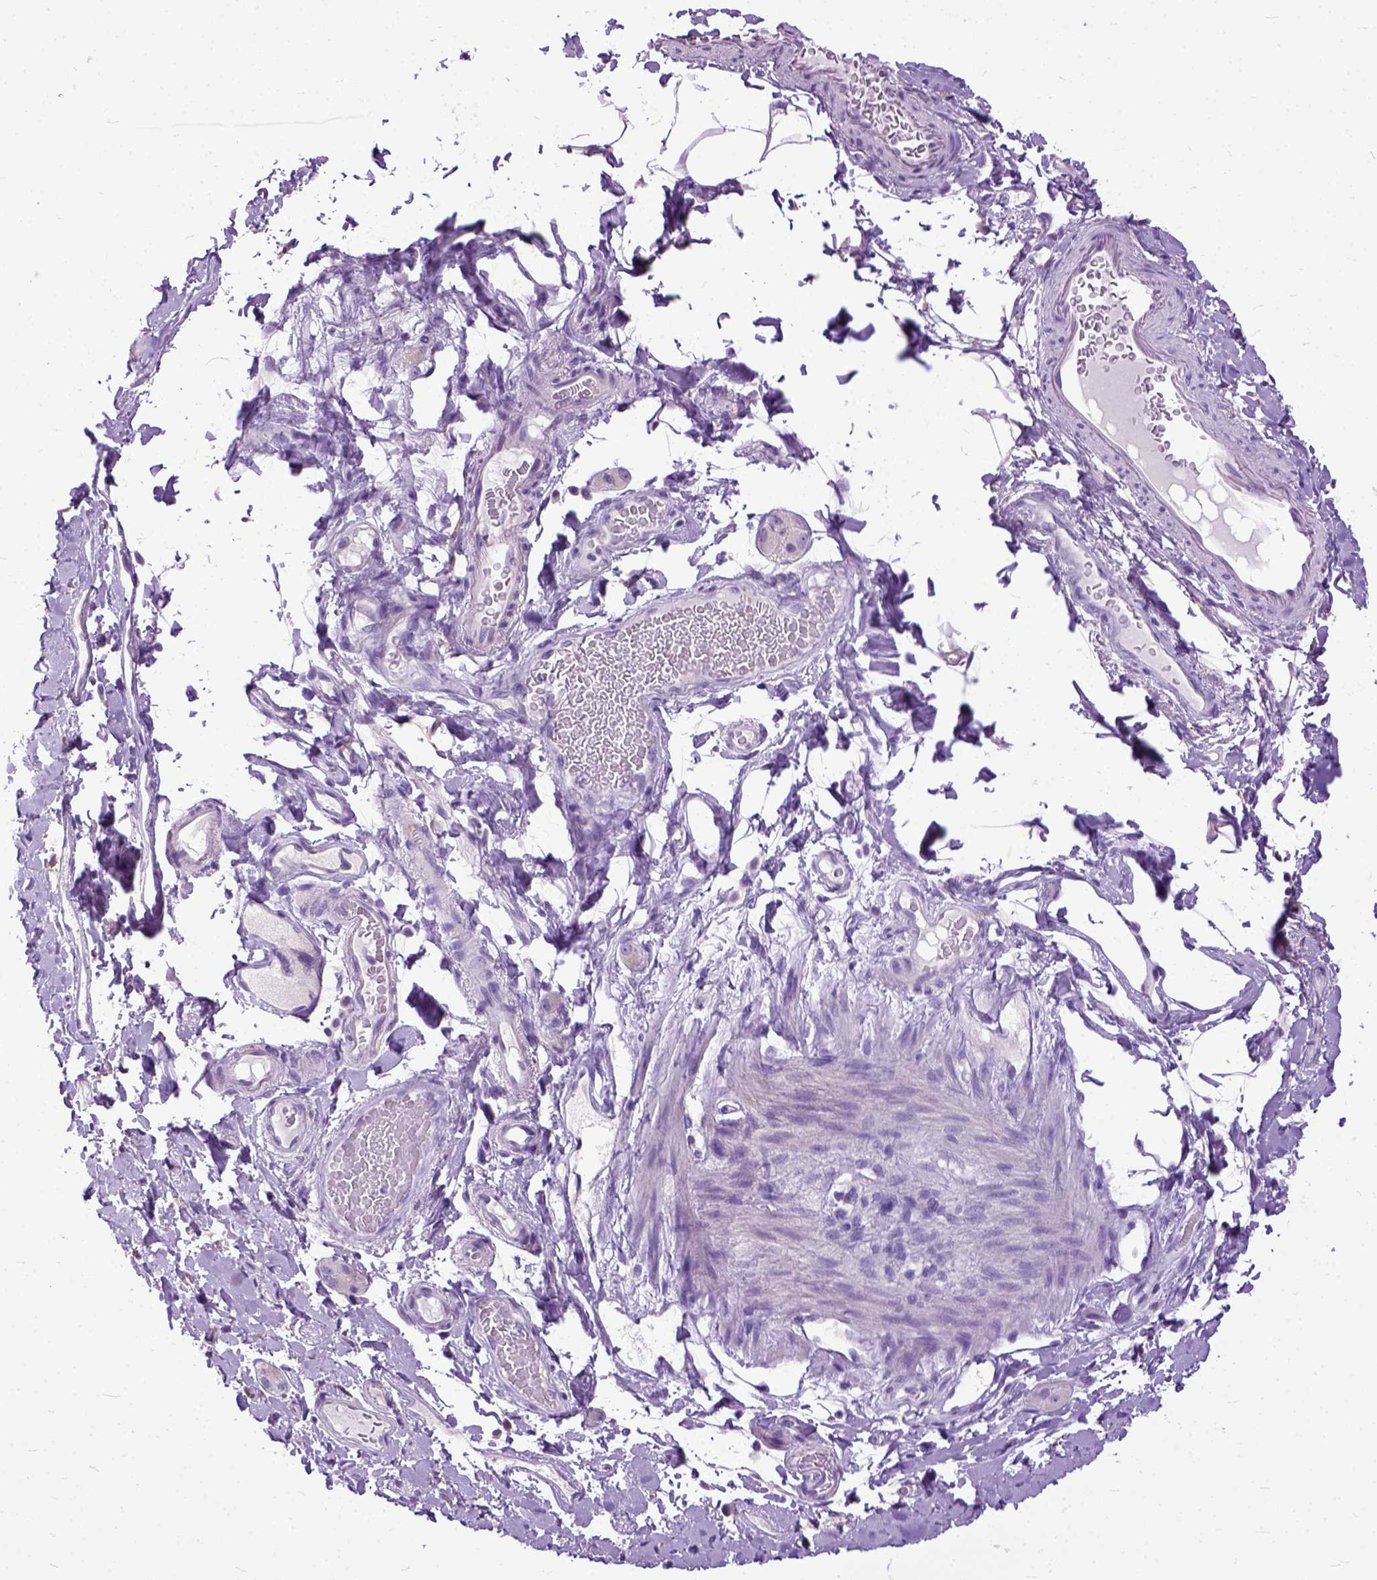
{"staining": {"intensity": "negative", "quantity": "none", "location": "none"}, "tissue": "smooth muscle", "cell_type": "Smooth muscle cells", "image_type": "normal", "snomed": [{"axis": "morphology", "description": "Normal tissue, NOS"}, {"axis": "topography", "description": "Smooth muscle"}, {"axis": "topography", "description": "Colon"}], "caption": "DAB (3,3'-diaminobenzidine) immunohistochemical staining of benign human smooth muscle exhibits no significant positivity in smooth muscle cells.", "gene": "PPL", "patient": {"sex": "male", "age": 73}}